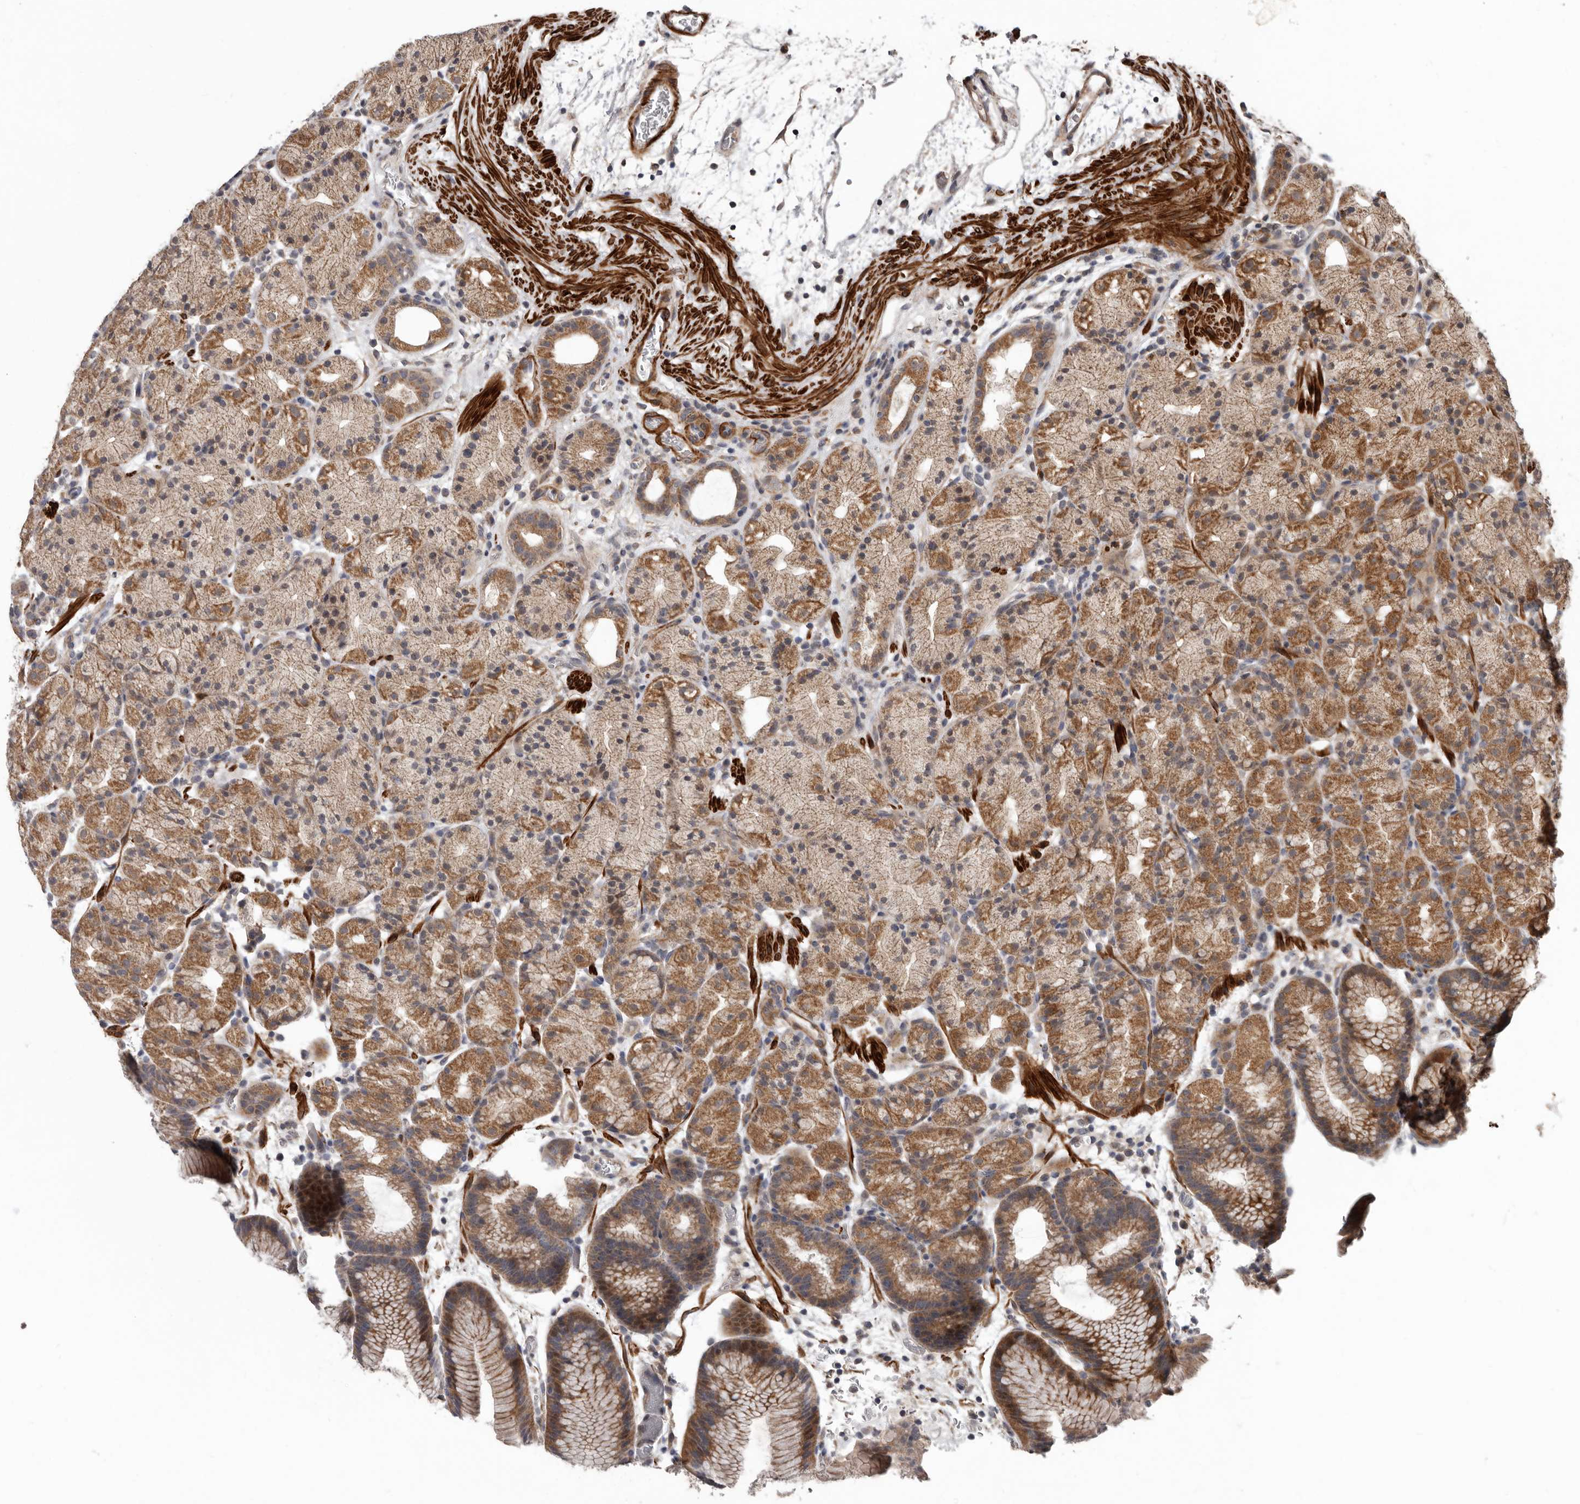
{"staining": {"intensity": "moderate", "quantity": ">75%", "location": "cytoplasmic/membranous"}, "tissue": "stomach", "cell_type": "Glandular cells", "image_type": "normal", "snomed": [{"axis": "morphology", "description": "Normal tissue, NOS"}, {"axis": "topography", "description": "Stomach, upper"}], "caption": "Protein staining of benign stomach shows moderate cytoplasmic/membranous staining in approximately >75% of glandular cells.", "gene": "FGFR4", "patient": {"sex": "male", "age": 48}}